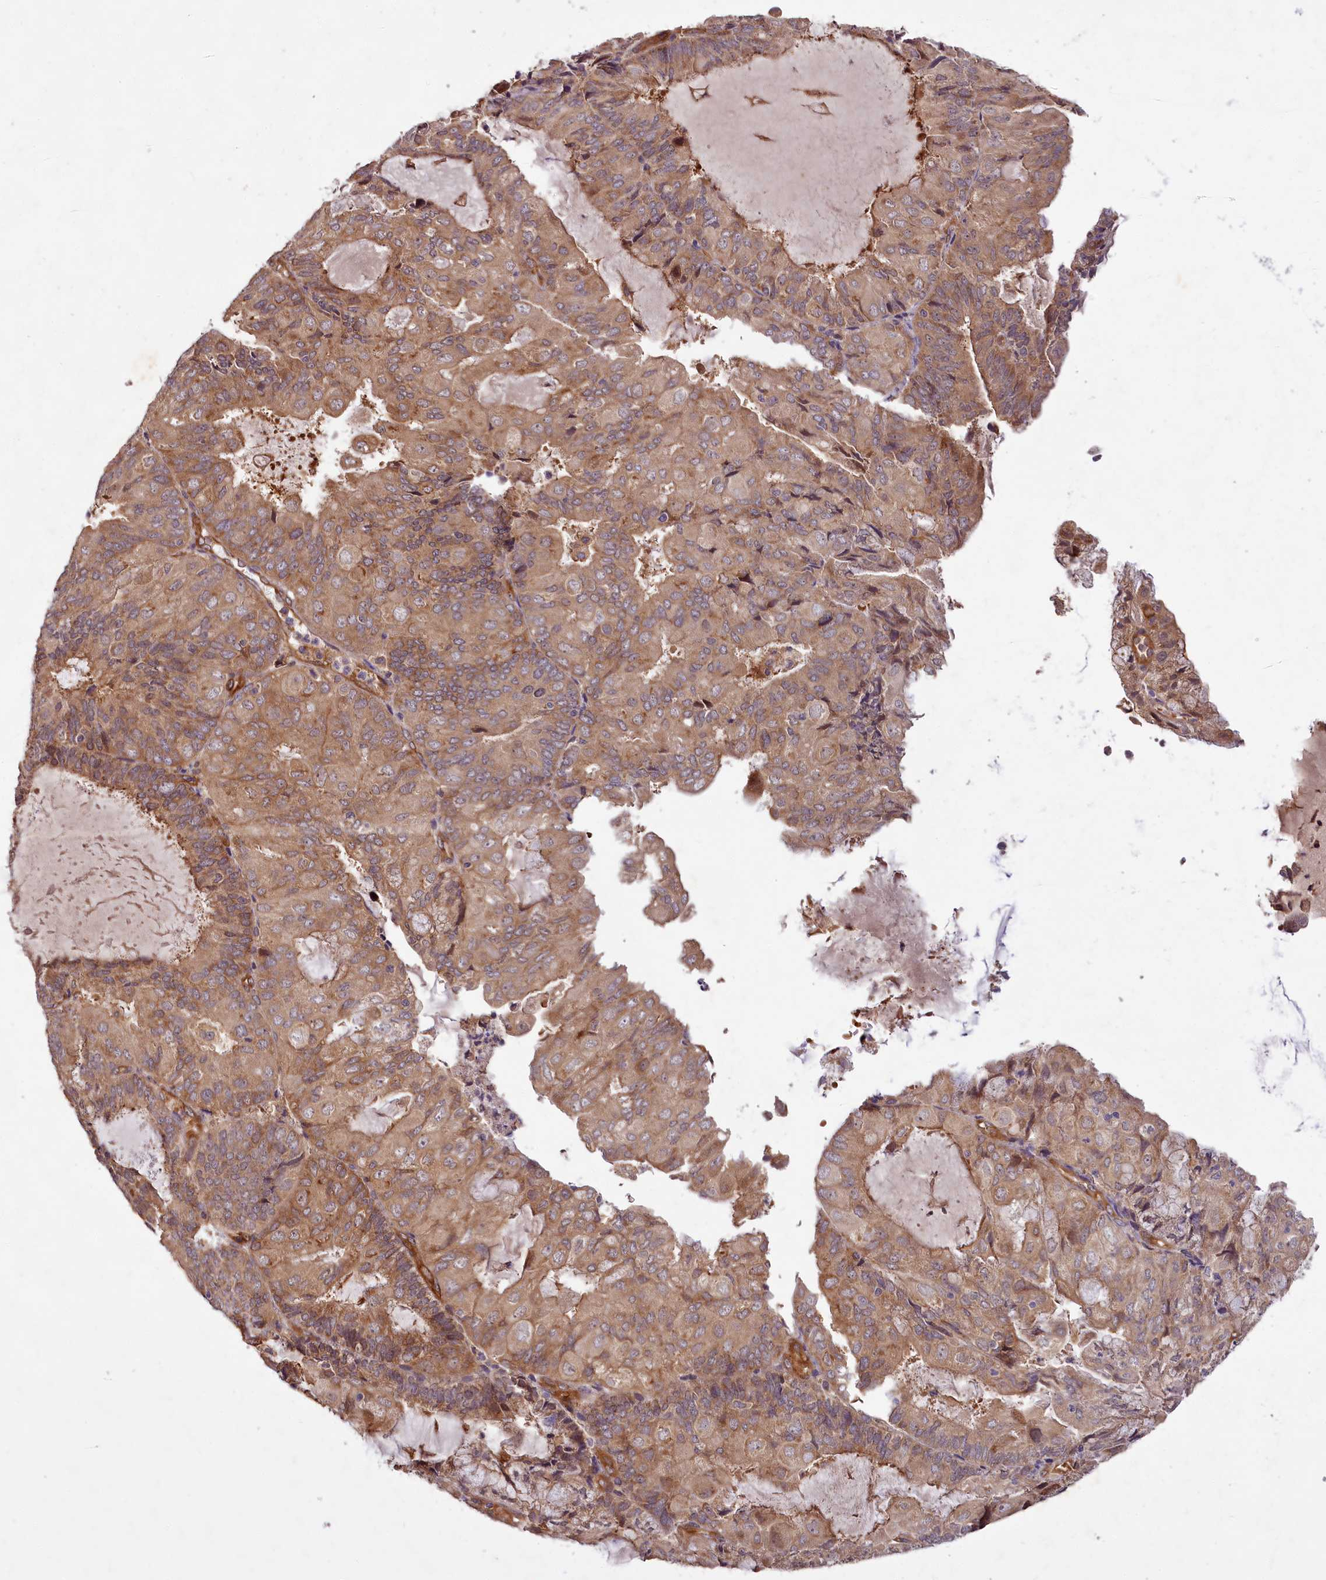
{"staining": {"intensity": "moderate", "quantity": ">75%", "location": "cytoplasmic/membranous"}, "tissue": "endometrial cancer", "cell_type": "Tumor cells", "image_type": "cancer", "snomed": [{"axis": "morphology", "description": "Adenocarcinoma, NOS"}, {"axis": "topography", "description": "Endometrium"}], "caption": "Immunohistochemistry (IHC) histopathology image of human endometrial adenocarcinoma stained for a protein (brown), which demonstrates medium levels of moderate cytoplasmic/membranous expression in about >75% of tumor cells.", "gene": "PKN2", "patient": {"sex": "female", "age": 81}}